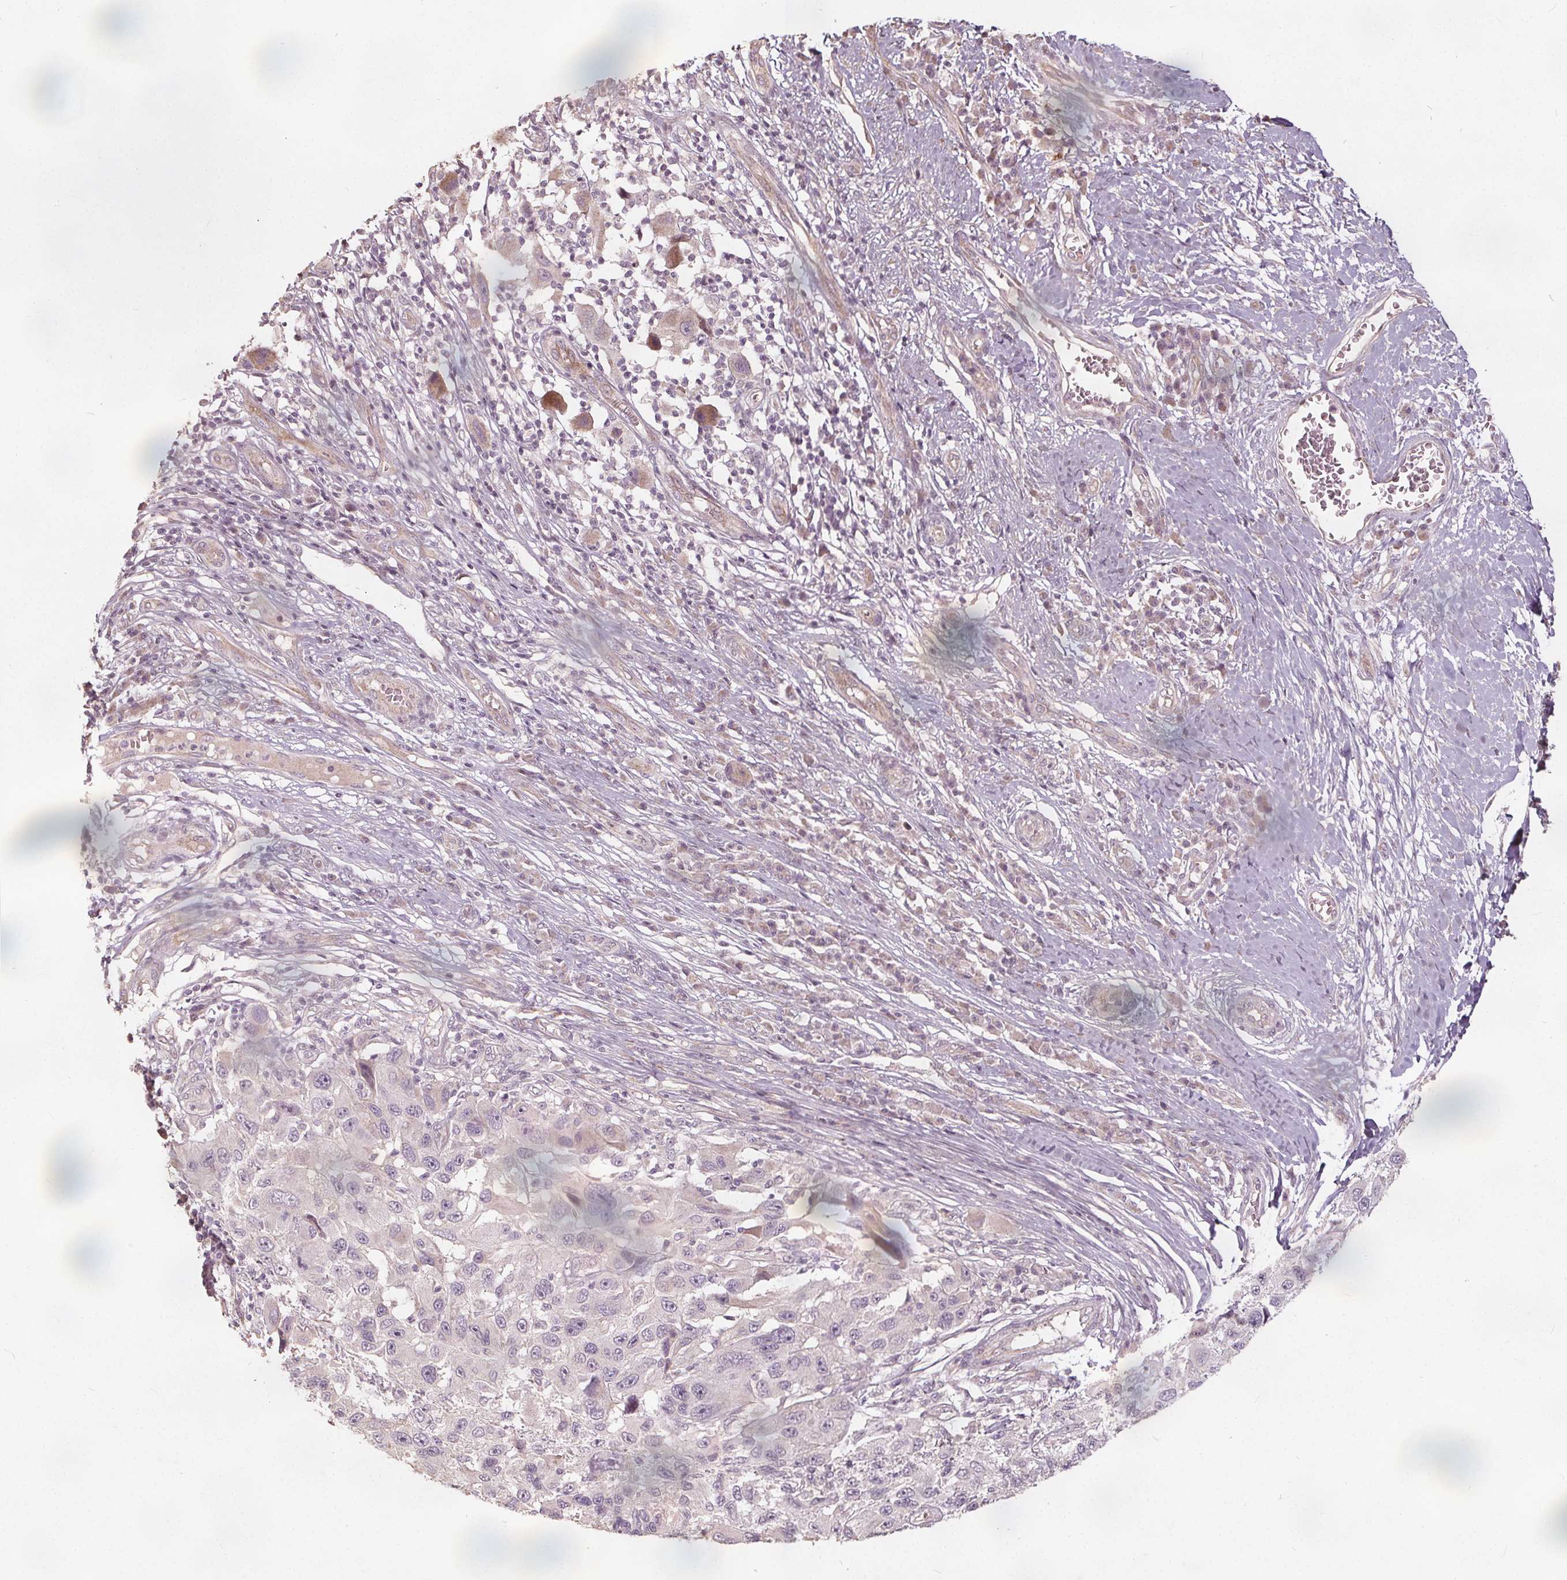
{"staining": {"intensity": "negative", "quantity": "none", "location": "none"}, "tissue": "melanoma", "cell_type": "Tumor cells", "image_type": "cancer", "snomed": [{"axis": "morphology", "description": "Malignant melanoma, NOS"}, {"axis": "topography", "description": "Skin"}], "caption": "Immunohistochemistry (IHC) of human malignant melanoma shows no staining in tumor cells. (DAB immunohistochemistry (IHC), high magnification).", "gene": "PTPRT", "patient": {"sex": "male", "age": 53}}